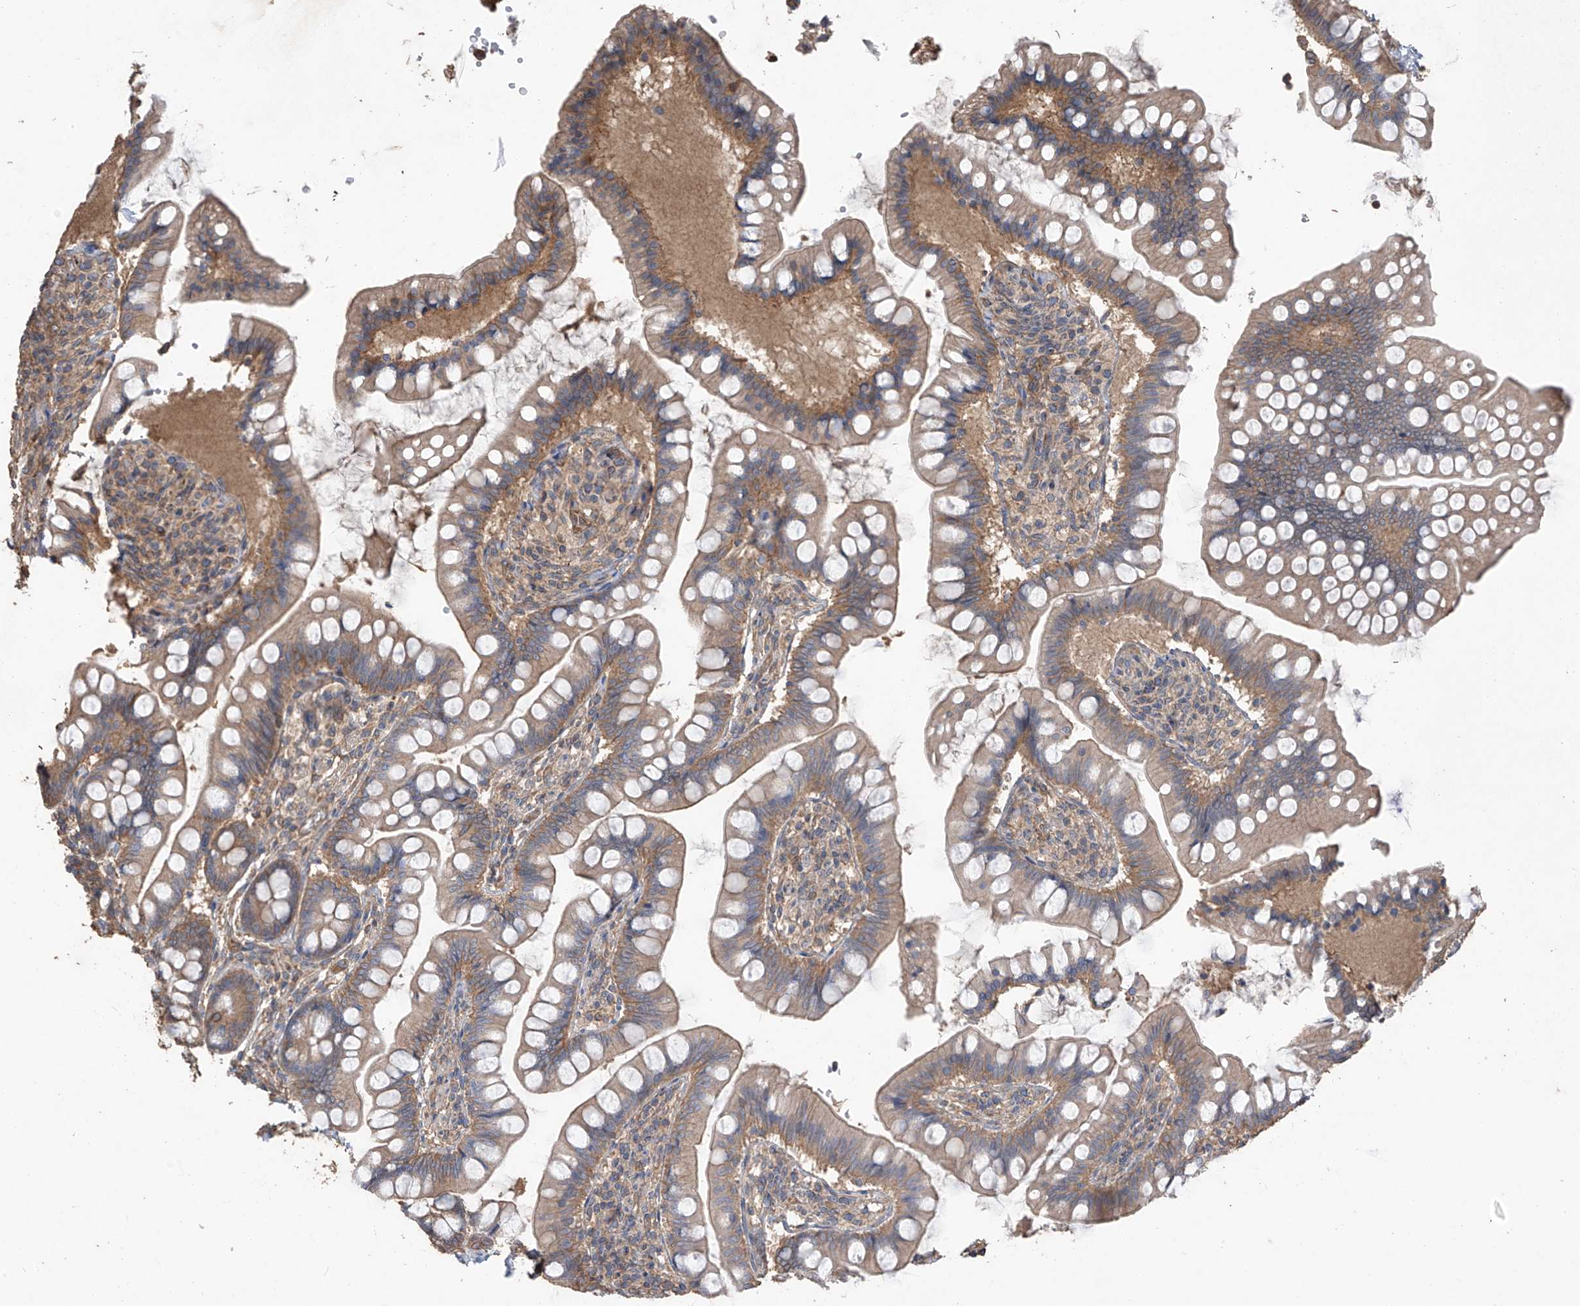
{"staining": {"intensity": "moderate", "quantity": "25%-75%", "location": "cytoplasmic/membranous"}, "tissue": "small intestine", "cell_type": "Glandular cells", "image_type": "normal", "snomed": [{"axis": "morphology", "description": "Normal tissue, NOS"}, {"axis": "topography", "description": "Small intestine"}], "caption": "IHC (DAB) staining of normal small intestine demonstrates moderate cytoplasmic/membranous protein positivity in approximately 25%-75% of glandular cells. (DAB (3,3'-diaminobenzidine) IHC, brown staining for protein, blue staining for nuclei).", "gene": "AGBL5", "patient": {"sex": "male", "age": 7}}